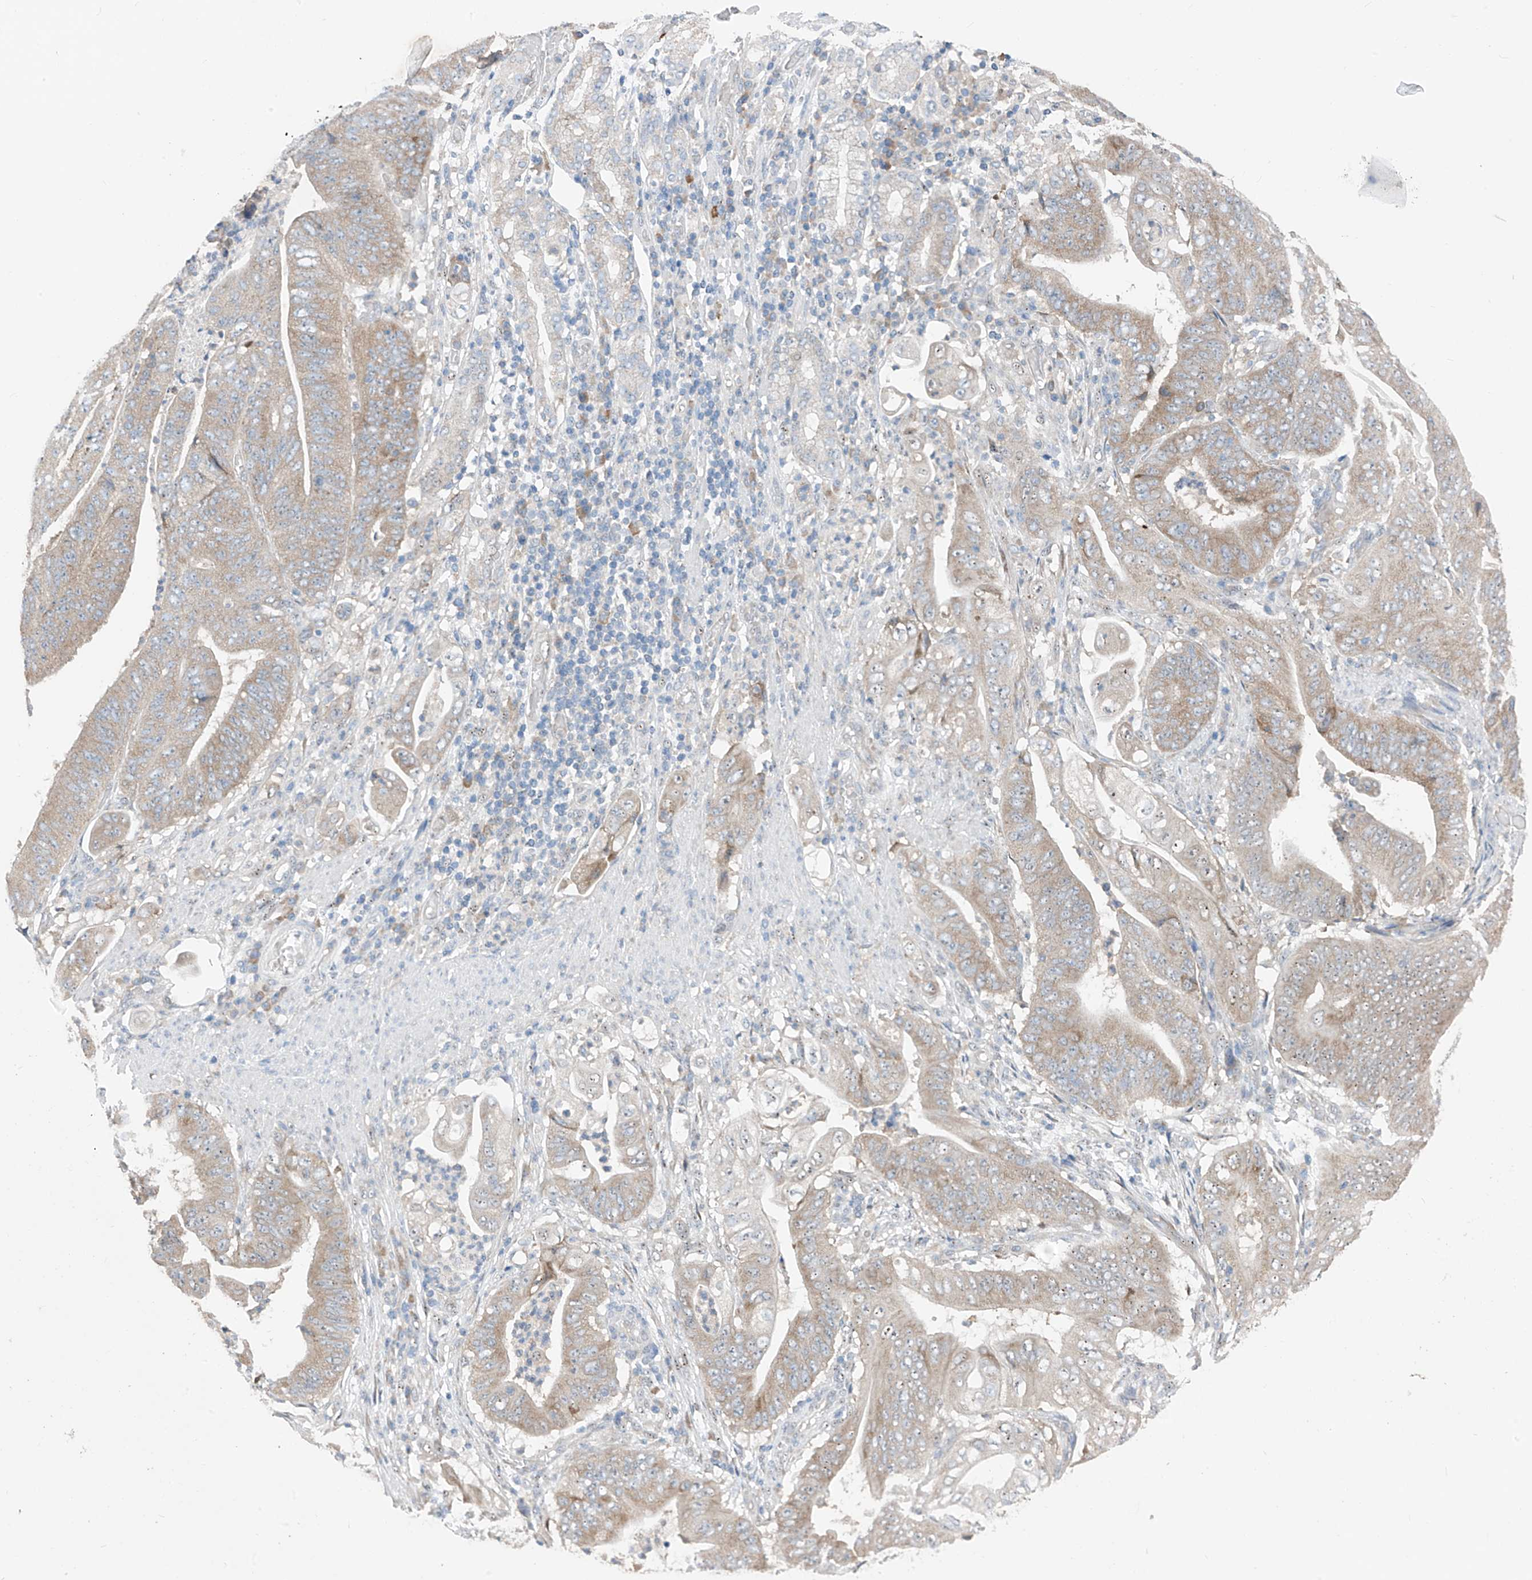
{"staining": {"intensity": "weak", "quantity": "25%-75%", "location": "cytoplasmic/membranous"}, "tissue": "stomach cancer", "cell_type": "Tumor cells", "image_type": "cancer", "snomed": [{"axis": "morphology", "description": "Adenocarcinoma, NOS"}, {"axis": "topography", "description": "Stomach"}], "caption": "Weak cytoplasmic/membranous protein staining is seen in about 25%-75% of tumor cells in adenocarcinoma (stomach).", "gene": "RPL4", "patient": {"sex": "female", "age": 73}}